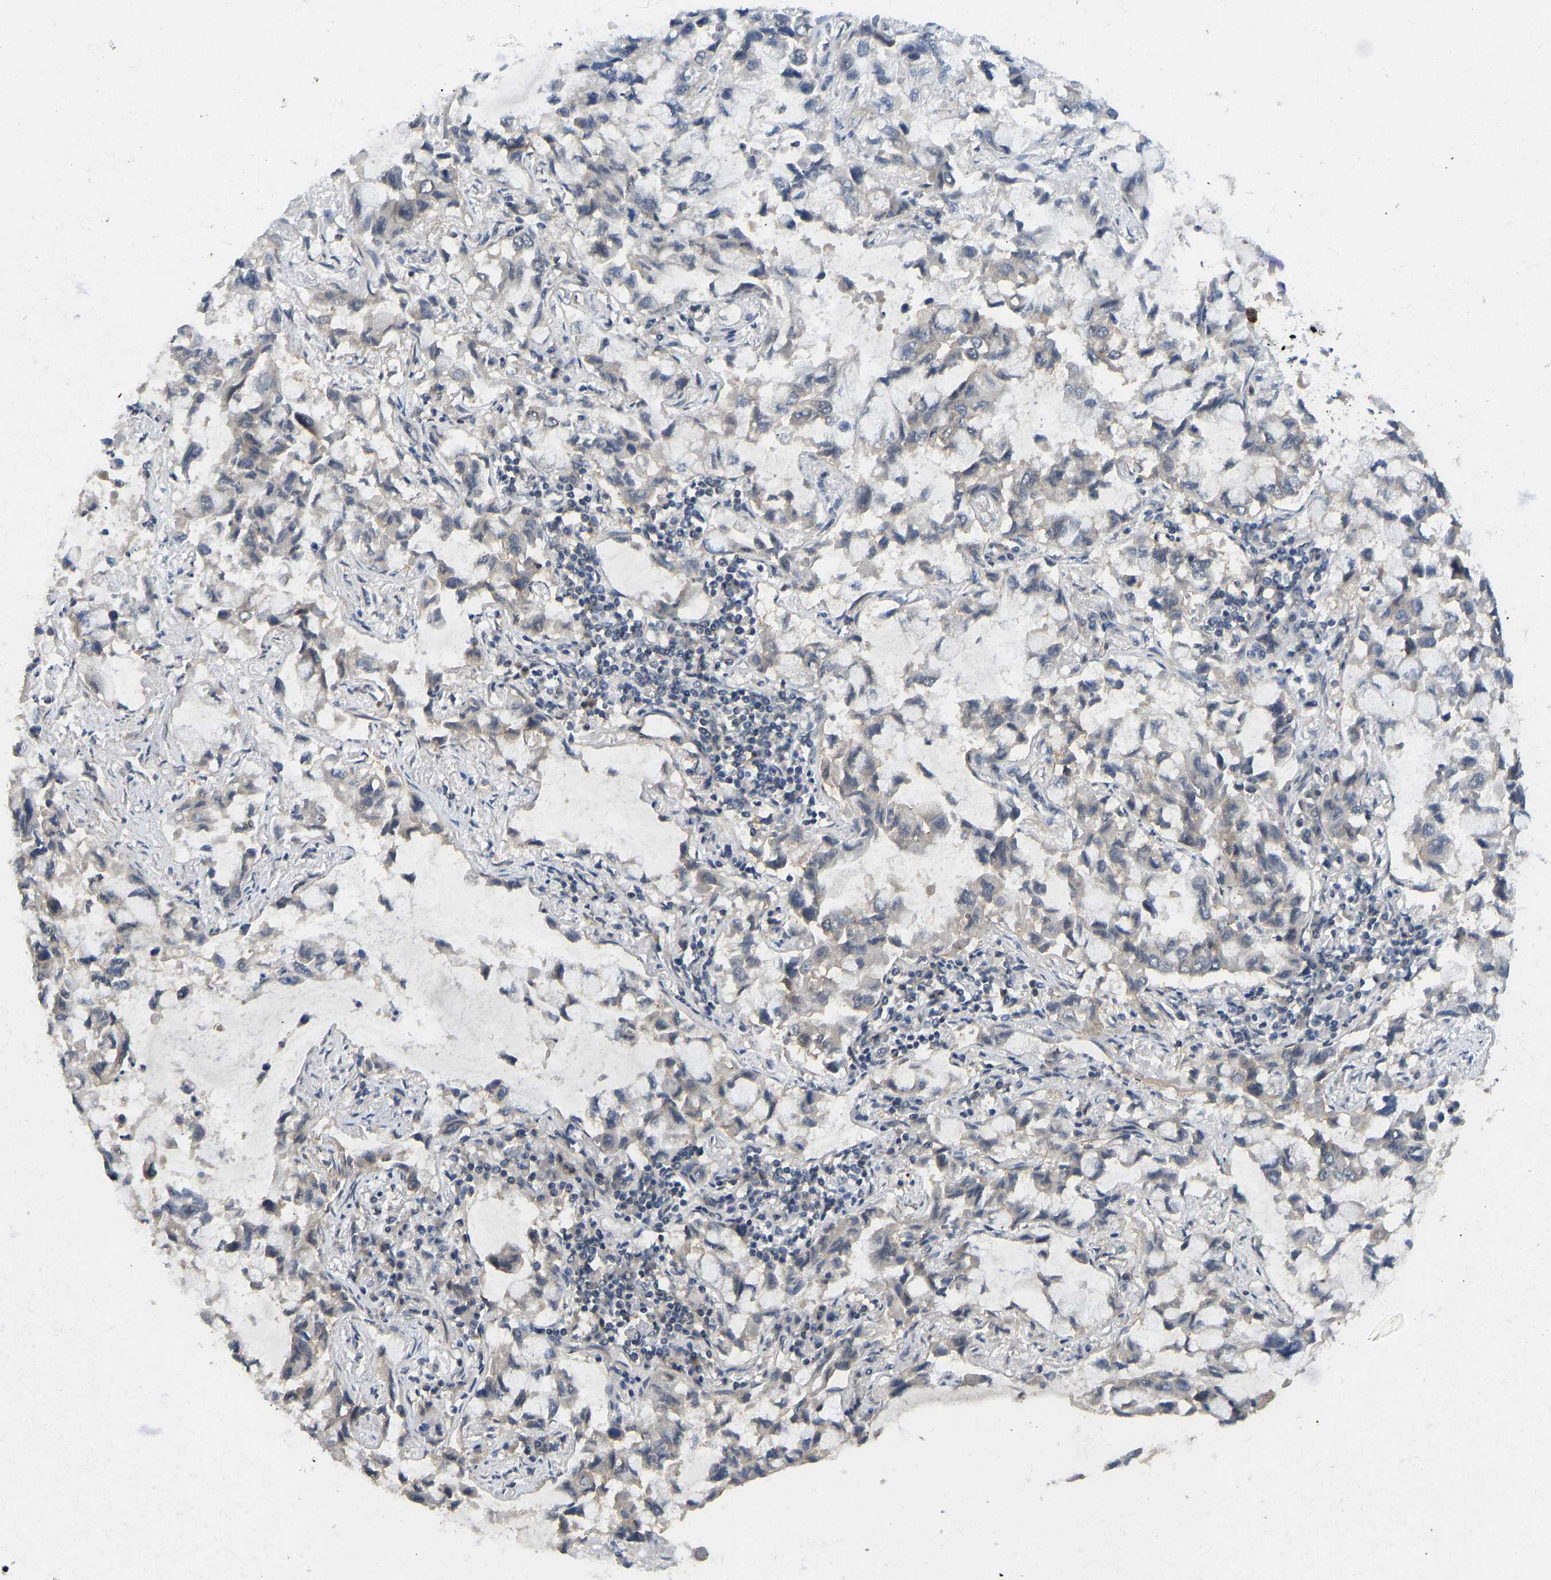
{"staining": {"intensity": "negative", "quantity": "none", "location": "none"}, "tissue": "lung cancer", "cell_type": "Tumor cells", "image_type": "cancer", "snomed": [{"axis": "morphology", "description": "Adenocarcinoma, NOS"}, {"axis": "topography", "description": "Lung"}], "caption": "Human lung cancer (adenocarcinoma) stained for a protein using IHC exhibits no expression in tumor cells.", "gene": "NDRG3", "patient": {"sex": "male", "age": 64}}